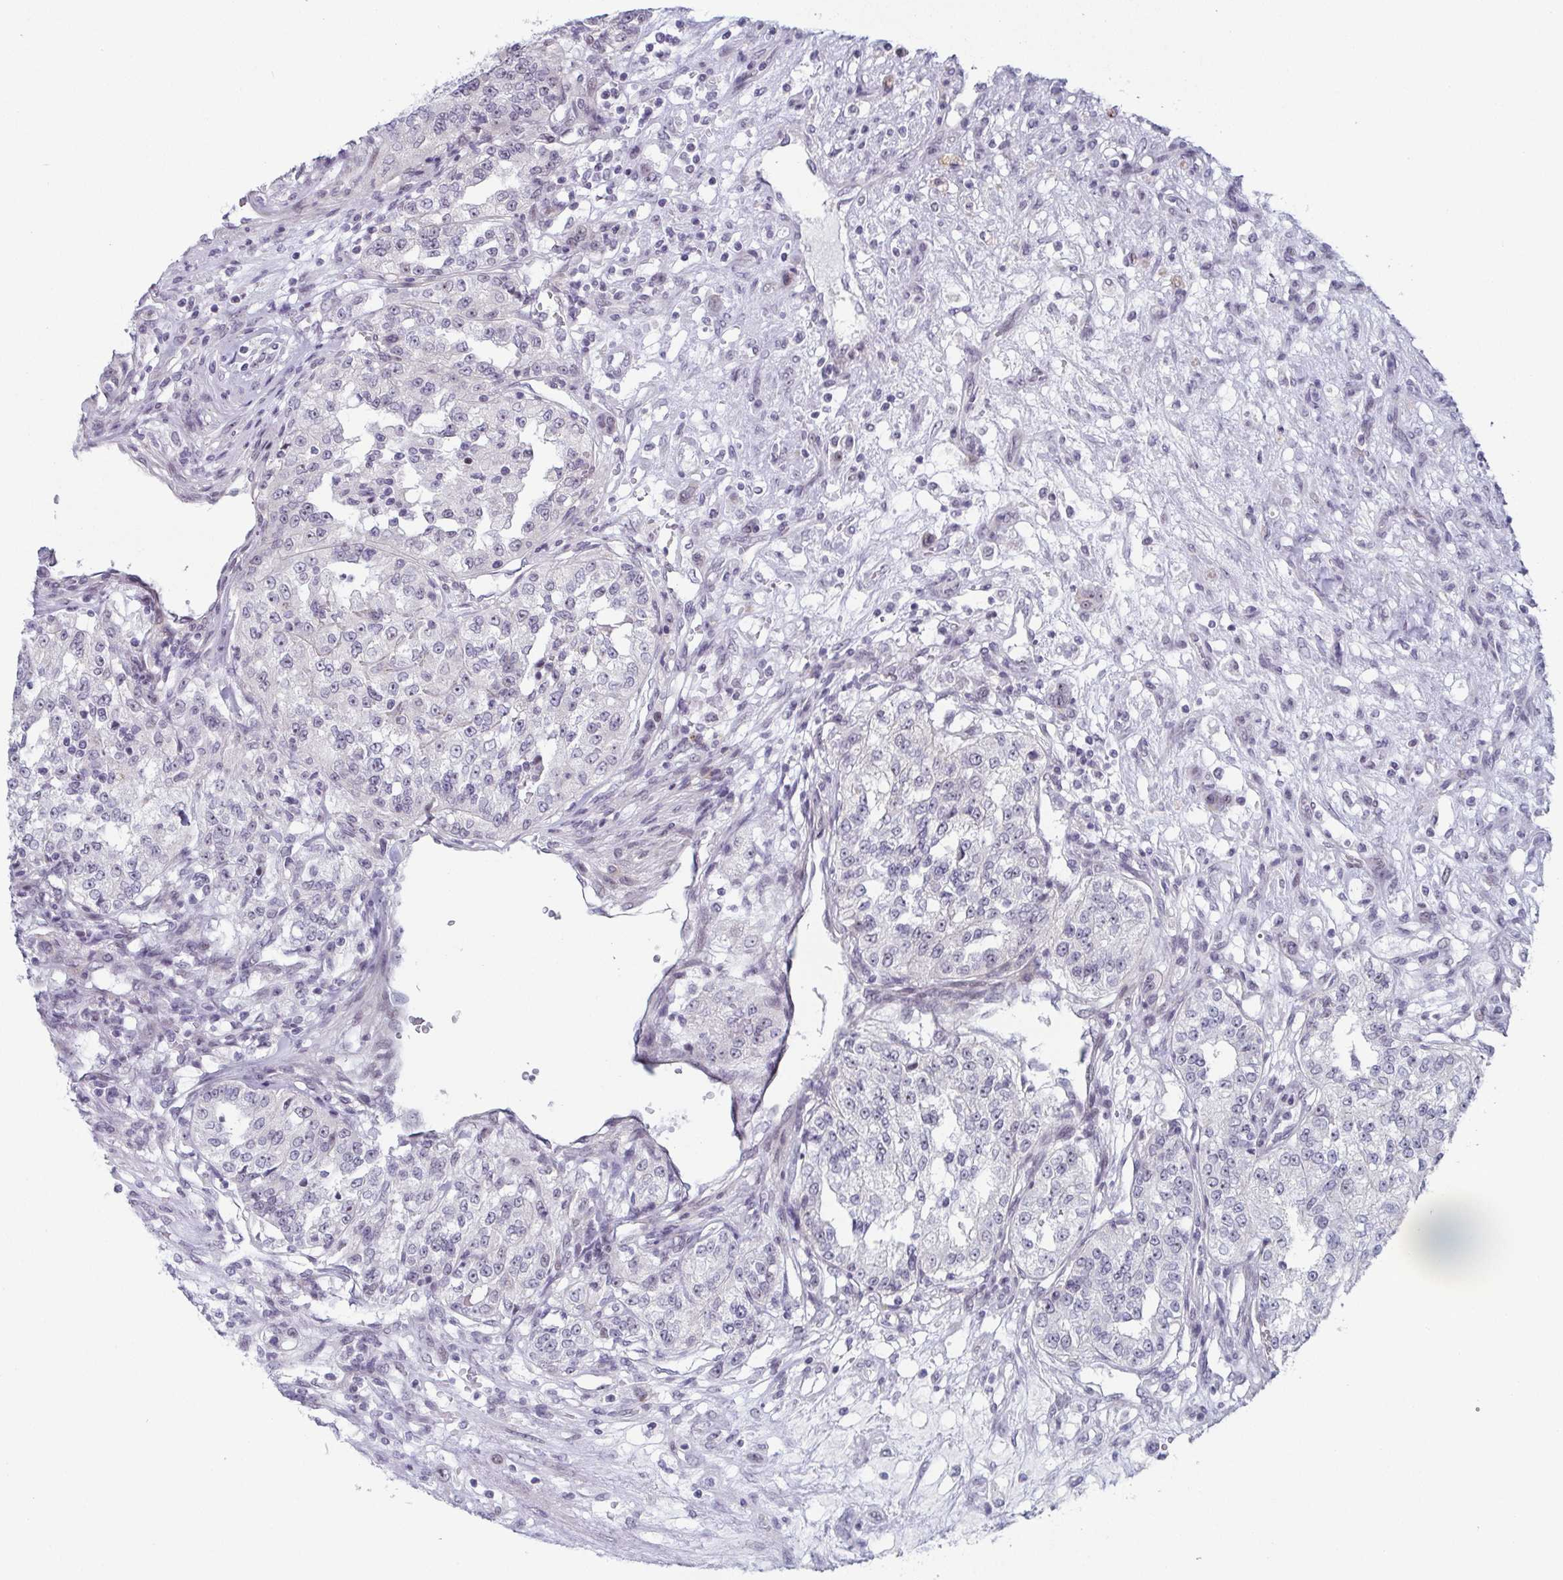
{"staining": {"intensity": "negative", "quantity": "none", "location": "none"}, "tissue": "renal cancer", "cell_type": "Tumor cells", "image_type": "cancer", "snomed": [{"axis": "morphology", "description": "Adenocarcinoma, NOS"}, {"axis": "topography", "description": "Kidney"}], "caption": "High power microscopy photomicrograph of an IHC photomicrograph of renal cancer, revealing no significant expression in tumor cells.", "gene": "EXOSC7", "patient": {"sex": "female", "age": 63}}